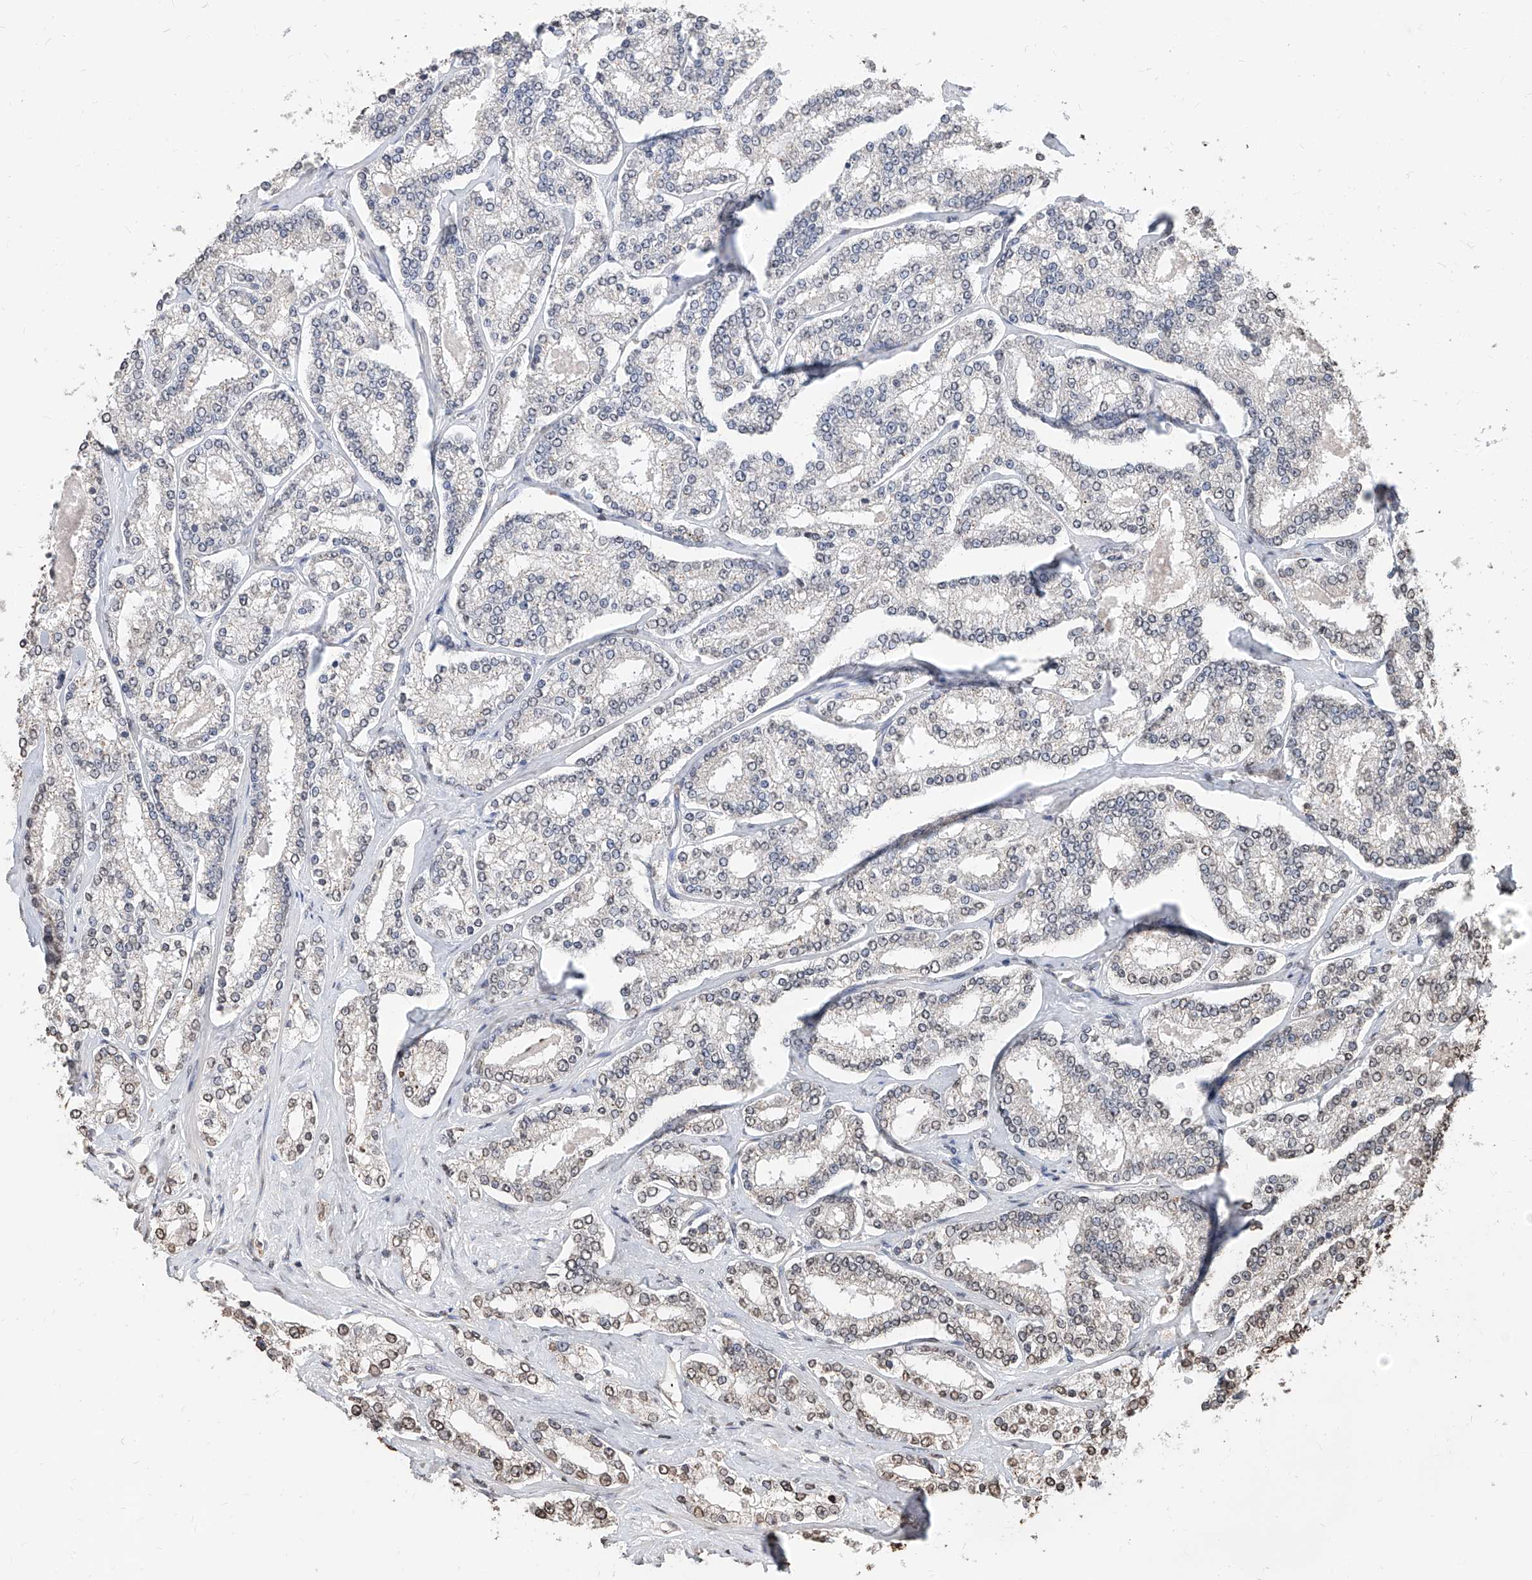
{"staining": {"intensity": "weak", "quantity": "<25%", "location": "nuclear"}, "tissue": "prostate cancer", "cell_type": "Tumor cells", "image_type": "cancer", "snomed": [{"axis": "morphology", "description": "Normal tissue, NOS"}, {"axis": "morphology", "description": "Adenocarcinoma, High grade"}, {"axis": "topography", "description": "Prostate"}], "caption": "IHC of human prostate cancer demonstrates no positivity in tumor cells.", "gene": "RP9", "patient": {"sex": "male", "age": 83}}